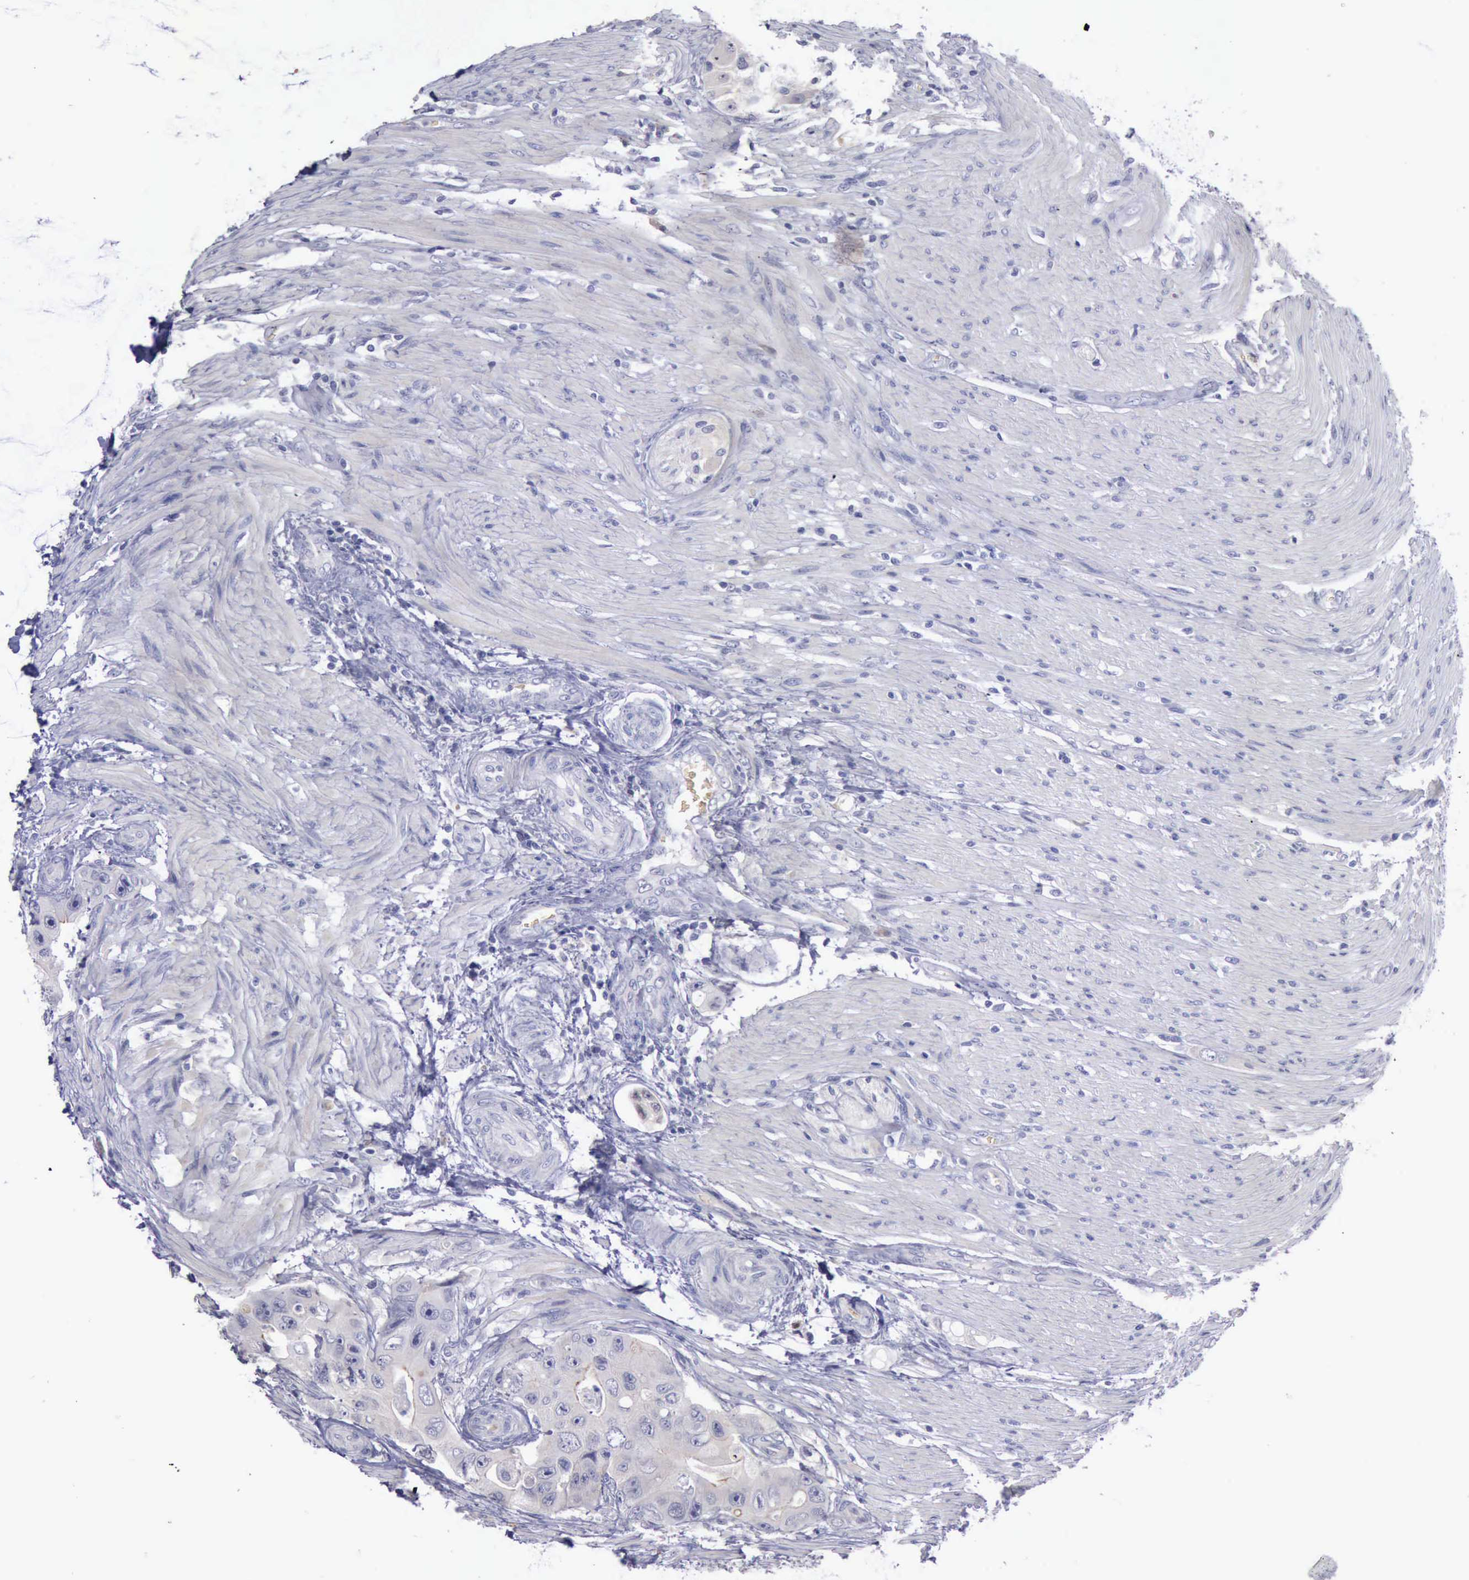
{"staining": {"intensity": "negative", "quantity": "none", "location": "none"}, "tissue": "colorectal cancer", "cell_type": "Tumor cells", "image_type": "cancer", "snomed": [{"axis": "morphology", "description": "Adenocarcinoma, NOS"}, {"axis": "topography", "description": "Colon"}], "caption": "An IHC histopathology image of colorectal adenocarcinoma is shown. There is no staining in tumor cells of colorectal adenocarcinoma.", "gene": "CEP128", "patient": {"sex": "female", "age": 46}}